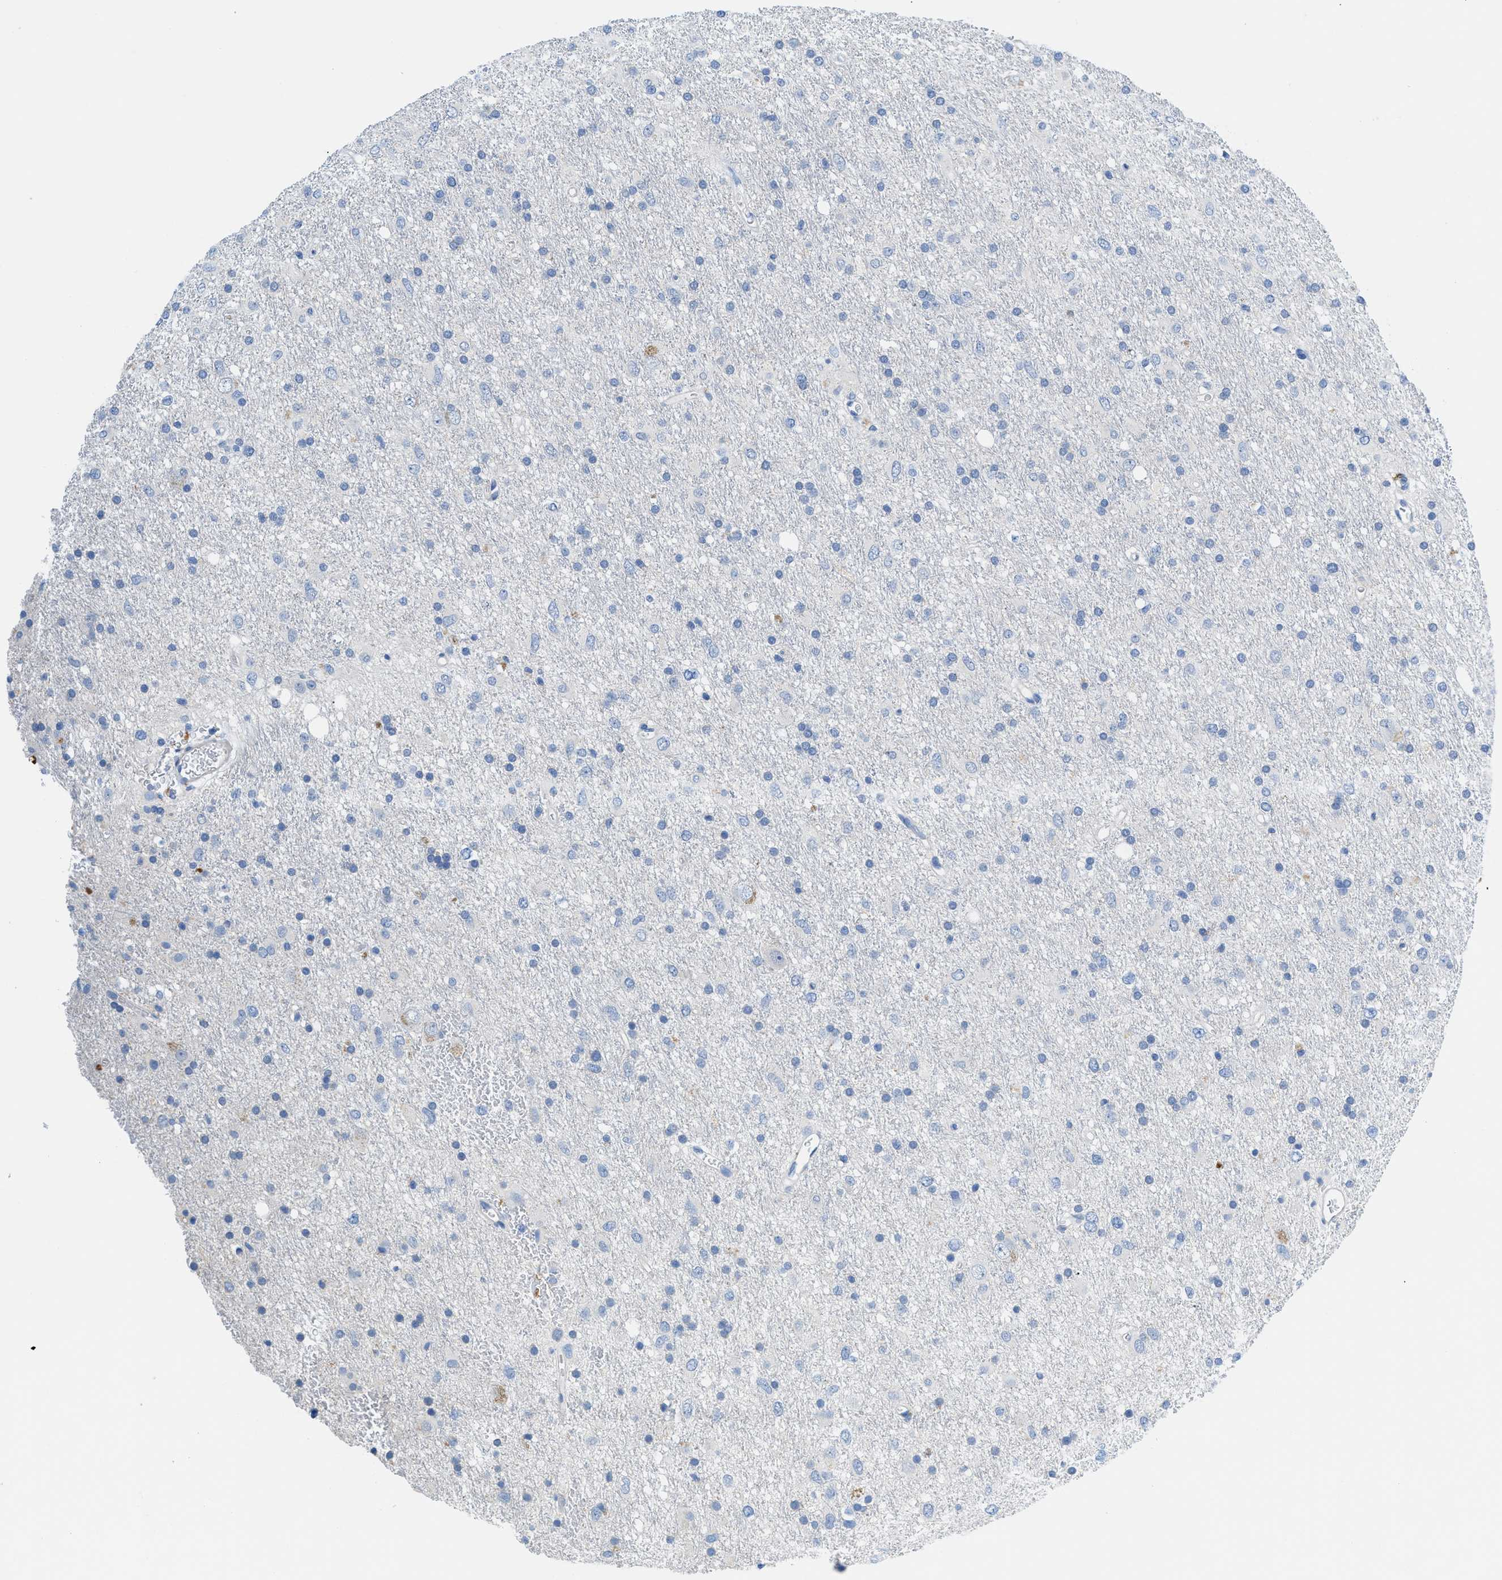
{"staining": {"intensity": "negative", "quantity": "none", "location": "none"}, "tissue": "glioma", "cell_type": "Tumor cells", "image_type": "cancer", "snomed": [{"axis": "morphology", "description": "Glioma, malignant, Low grade"}, {"axis": "topography", "description": "Brain"}], "caption": "The image exhibits no significant positivity in tumor cells of malignant glioma (low-grade). The staining is performed using DAB brown chromogen with nuclei counter-stained in using hematoxylin.", "gene": "SLC10A6", "patient": {"sex": "male", "age": 77}}